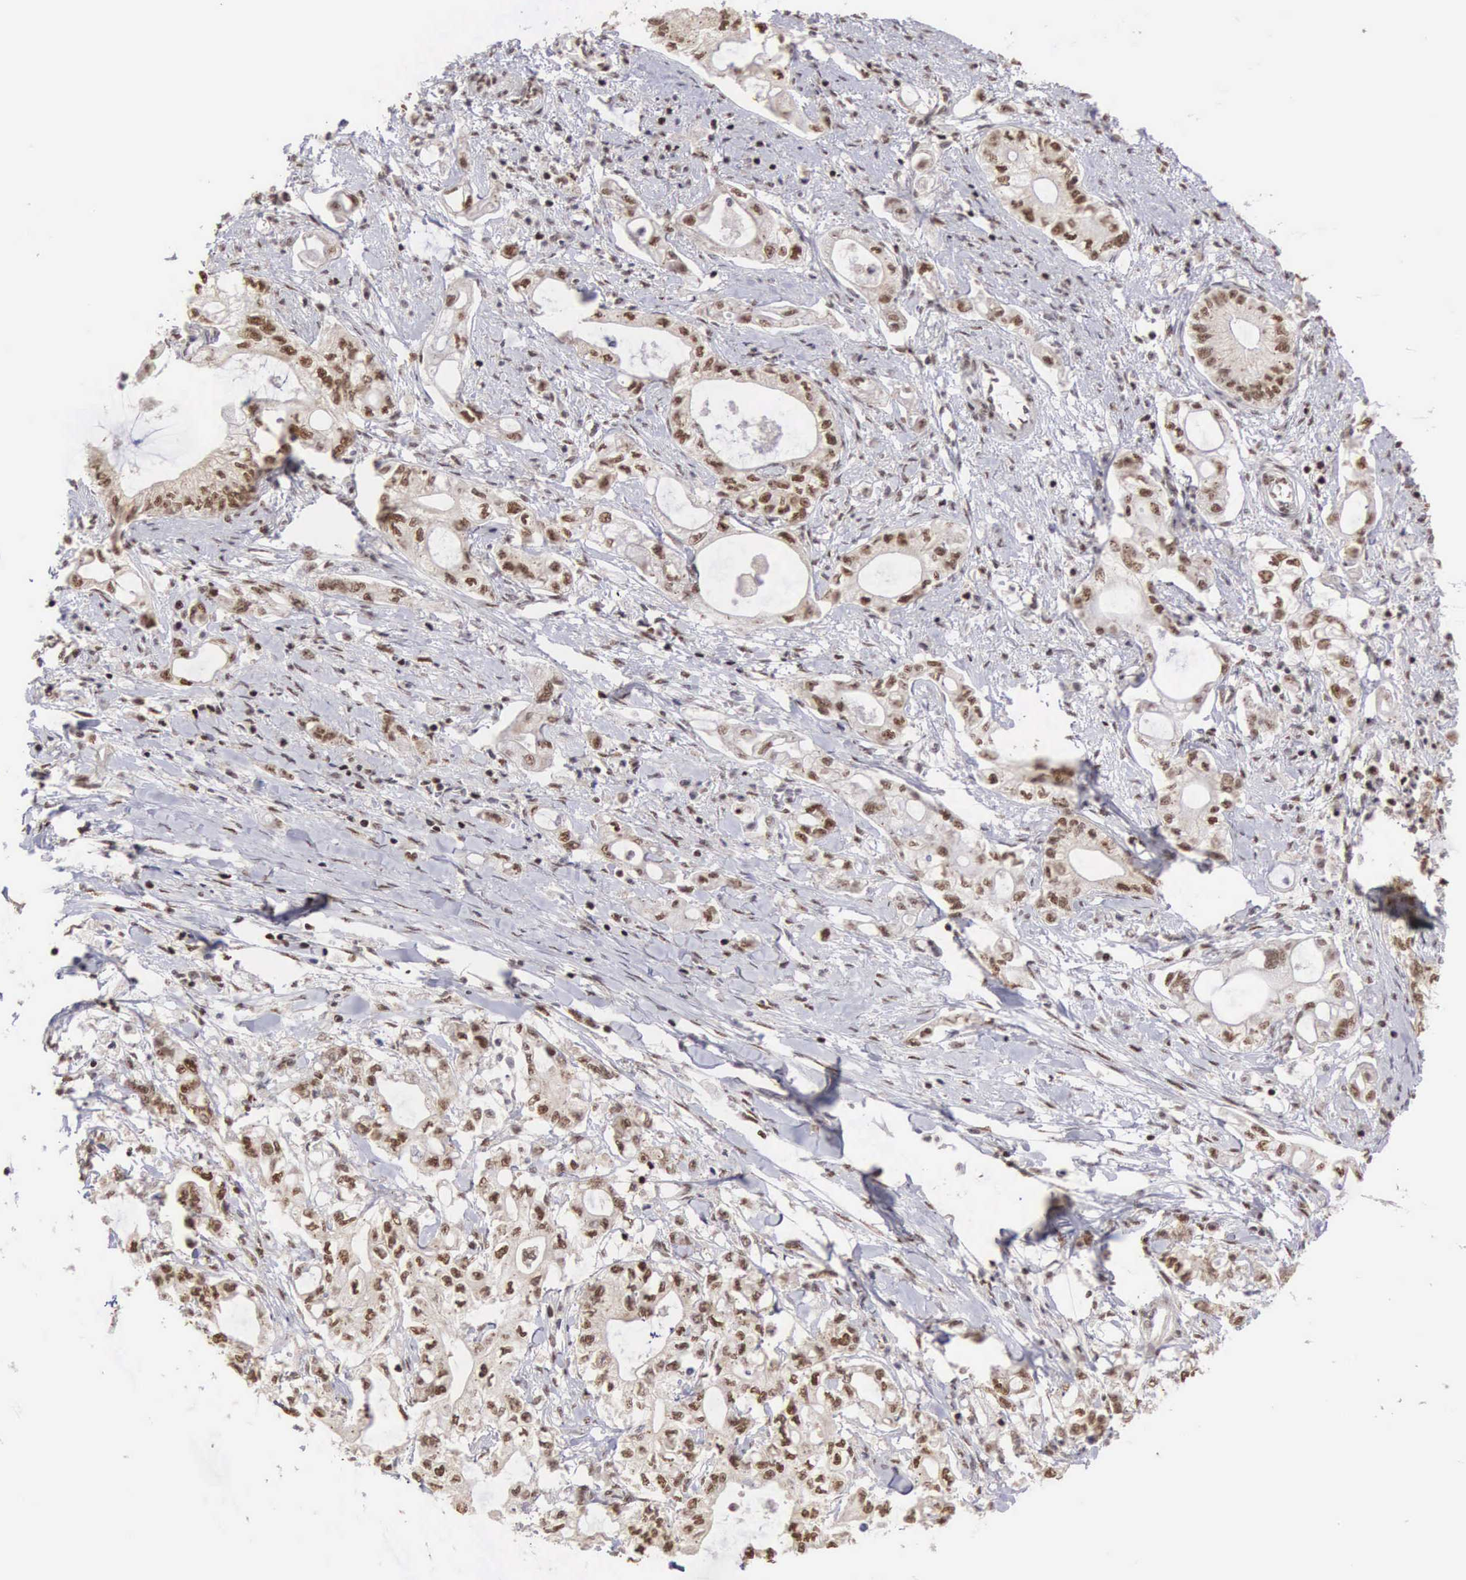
{"staining": {"intensity": "weak", "quantity": "25%-75%", "location": "nuclear"}, "tissue": "pancreatic cancer", "cell_type": "Tumor cells", "image_type": "cancer", "snomed": [{"axis": "morphology", "description": "Adenocarcinoma, NOS"}, {"axis": "topography", "description": "Pancreas"}], "caption": "Brown immunohistochemical staining in pancreatic cancer shows weak nuclear expression in approximately 25%-75% of tumor cells.", "gene": "HTATSF1", "patient": {"sex": "male", "age": 79}}